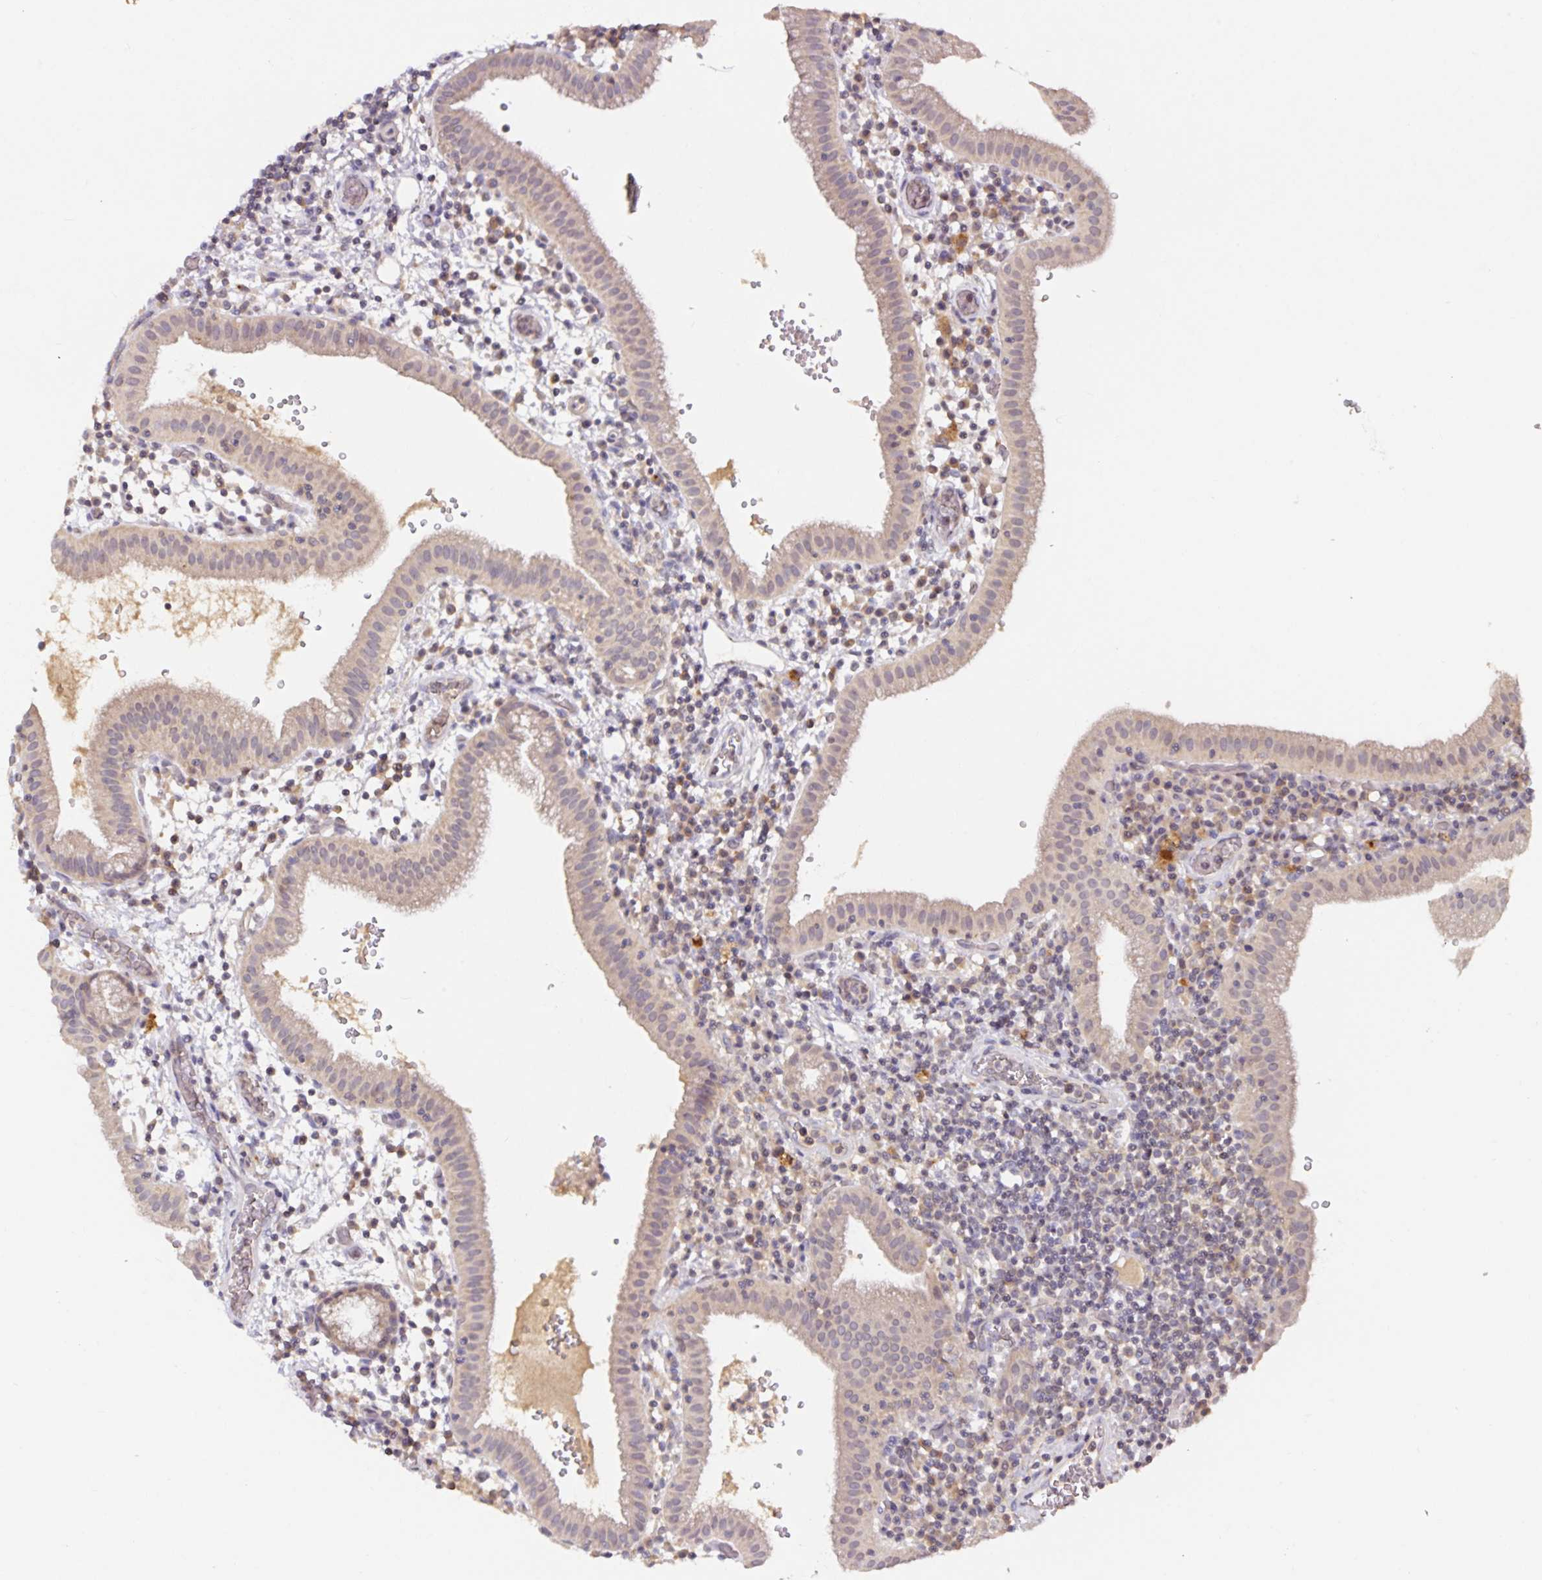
{"staining": {"intensity": "weak", "quantity": "25%-75%", "location": "cytoplasmic/membranous"}, "tissue": "gallbladder", "cell_type": "Glandular cells", "image_type": "normal", "snomed": [{"axis": "morphology", "description": "Normal tissue, NOS"}, {"axis": "topography", "description": "Gallbladder"}], "caption": "Glandular cells exhibit low levels of weak cytoplasmic/membranous positivity in about 25%-75% of cells in normal human gallbladder. The protein is shown in brown color, while the nuclei are stained blue.", "gene": "HEPN1", "patient": {"sex": "male", "age": 26}}